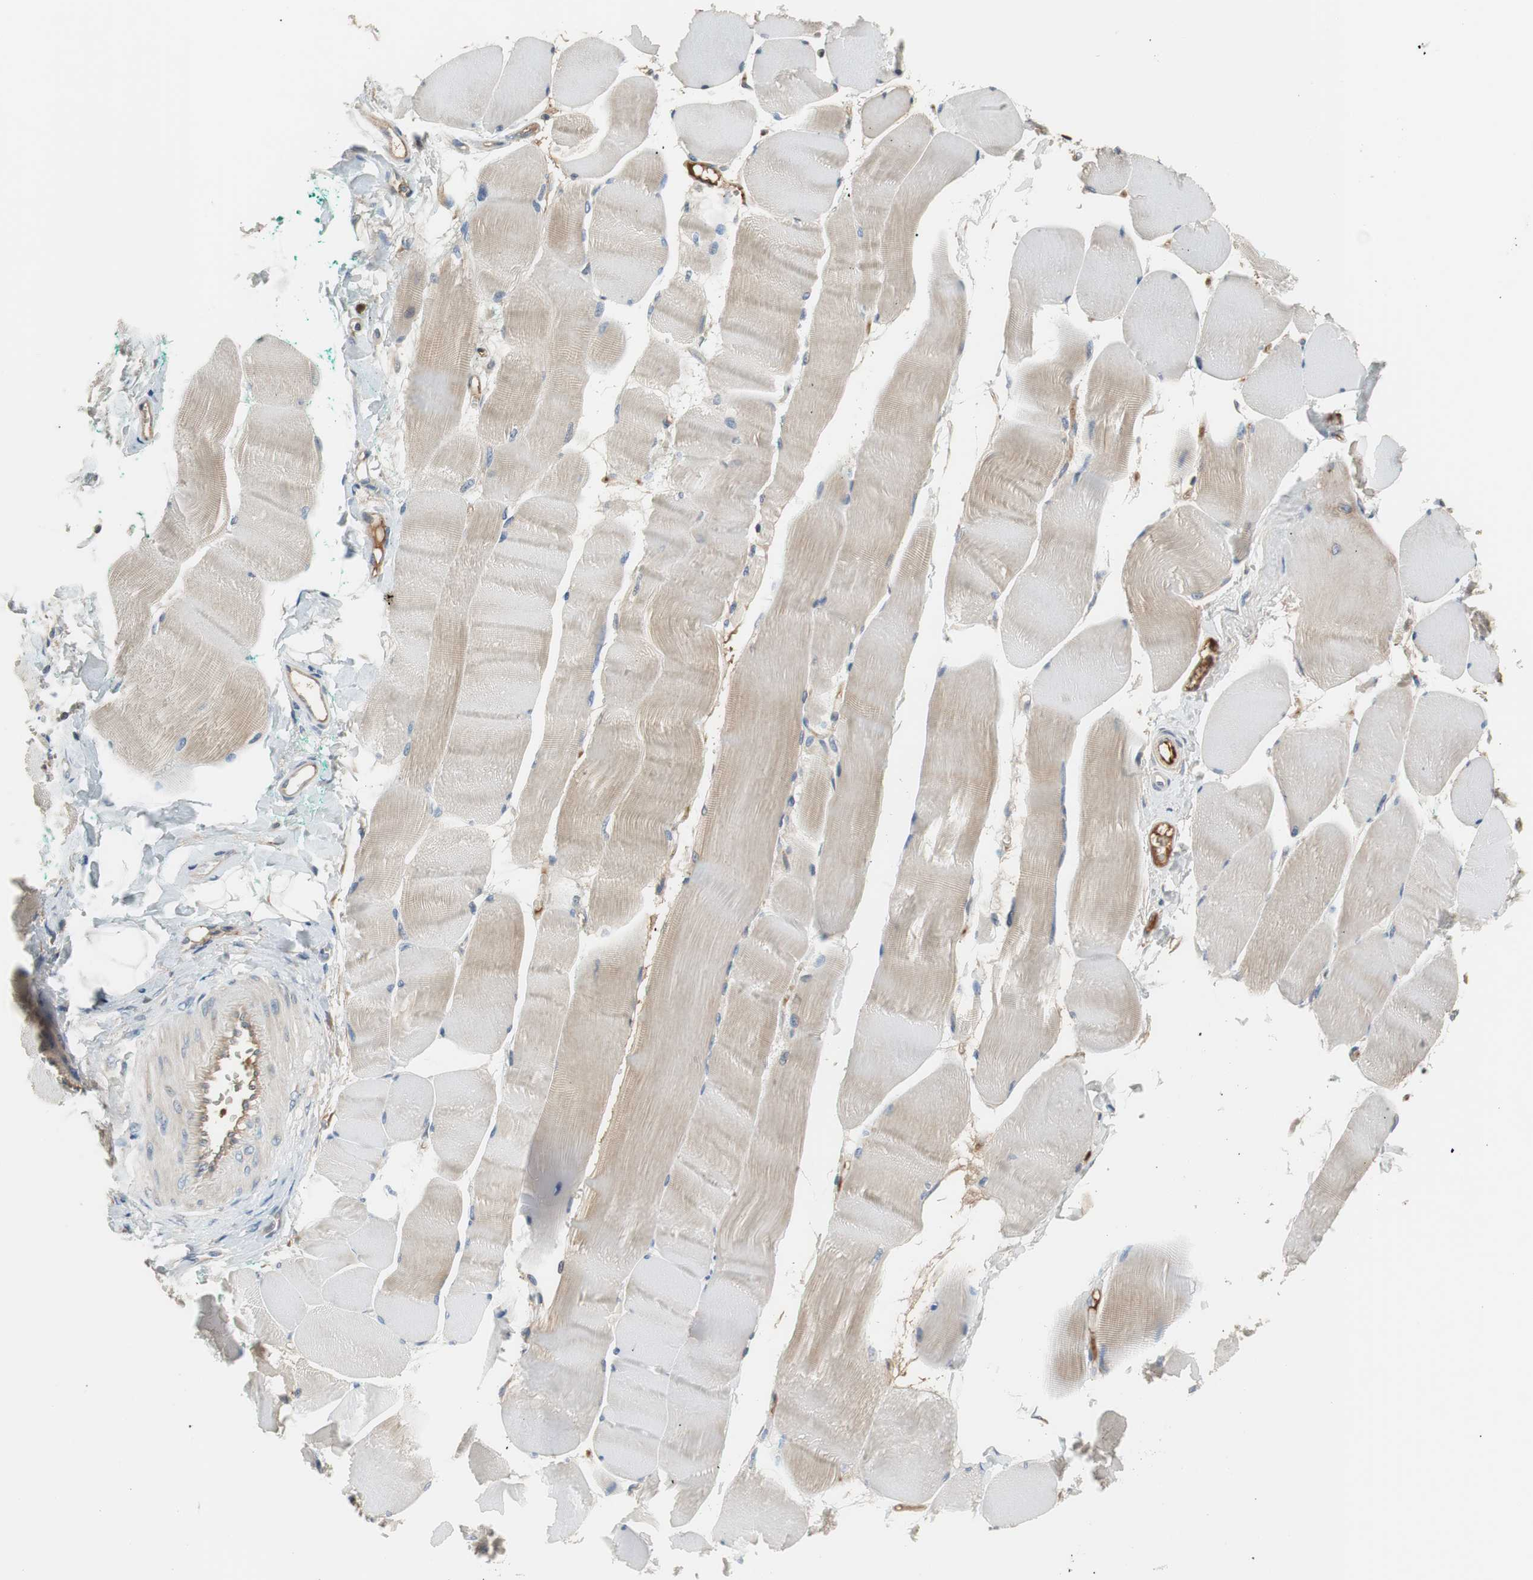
{"staining": {"intensity": "weak", "quantity": "25%-75%", "location": "cytoplasmic/membranous"}, "tissue": "skeletal muscle", "cell_type": "Myocytes", "image_type": "normal", "snomed": [{"axis": "morphology", "description": "Normal tissue, NOS"}, {"axis": "morphology", "description": "Squamous cell carcinoma, NOS"}, {"axis": "topography", "description": "Skeletal muscle"}], "caption": "High-magnification brightfield microscopy of normal skeletal muscle stained with DAB (3,3'-diaminobenzidine) (brown) and counterstained with hematoxylin (blue). myocytes exhibit weak cytoplasmic/membranous expression is present in about25%-75% of cells. (DAB IHC, brown staining for protein, blue staining for nuclei).", "gene": "C4A", "patient": {"sex": "male", "age": 51}}